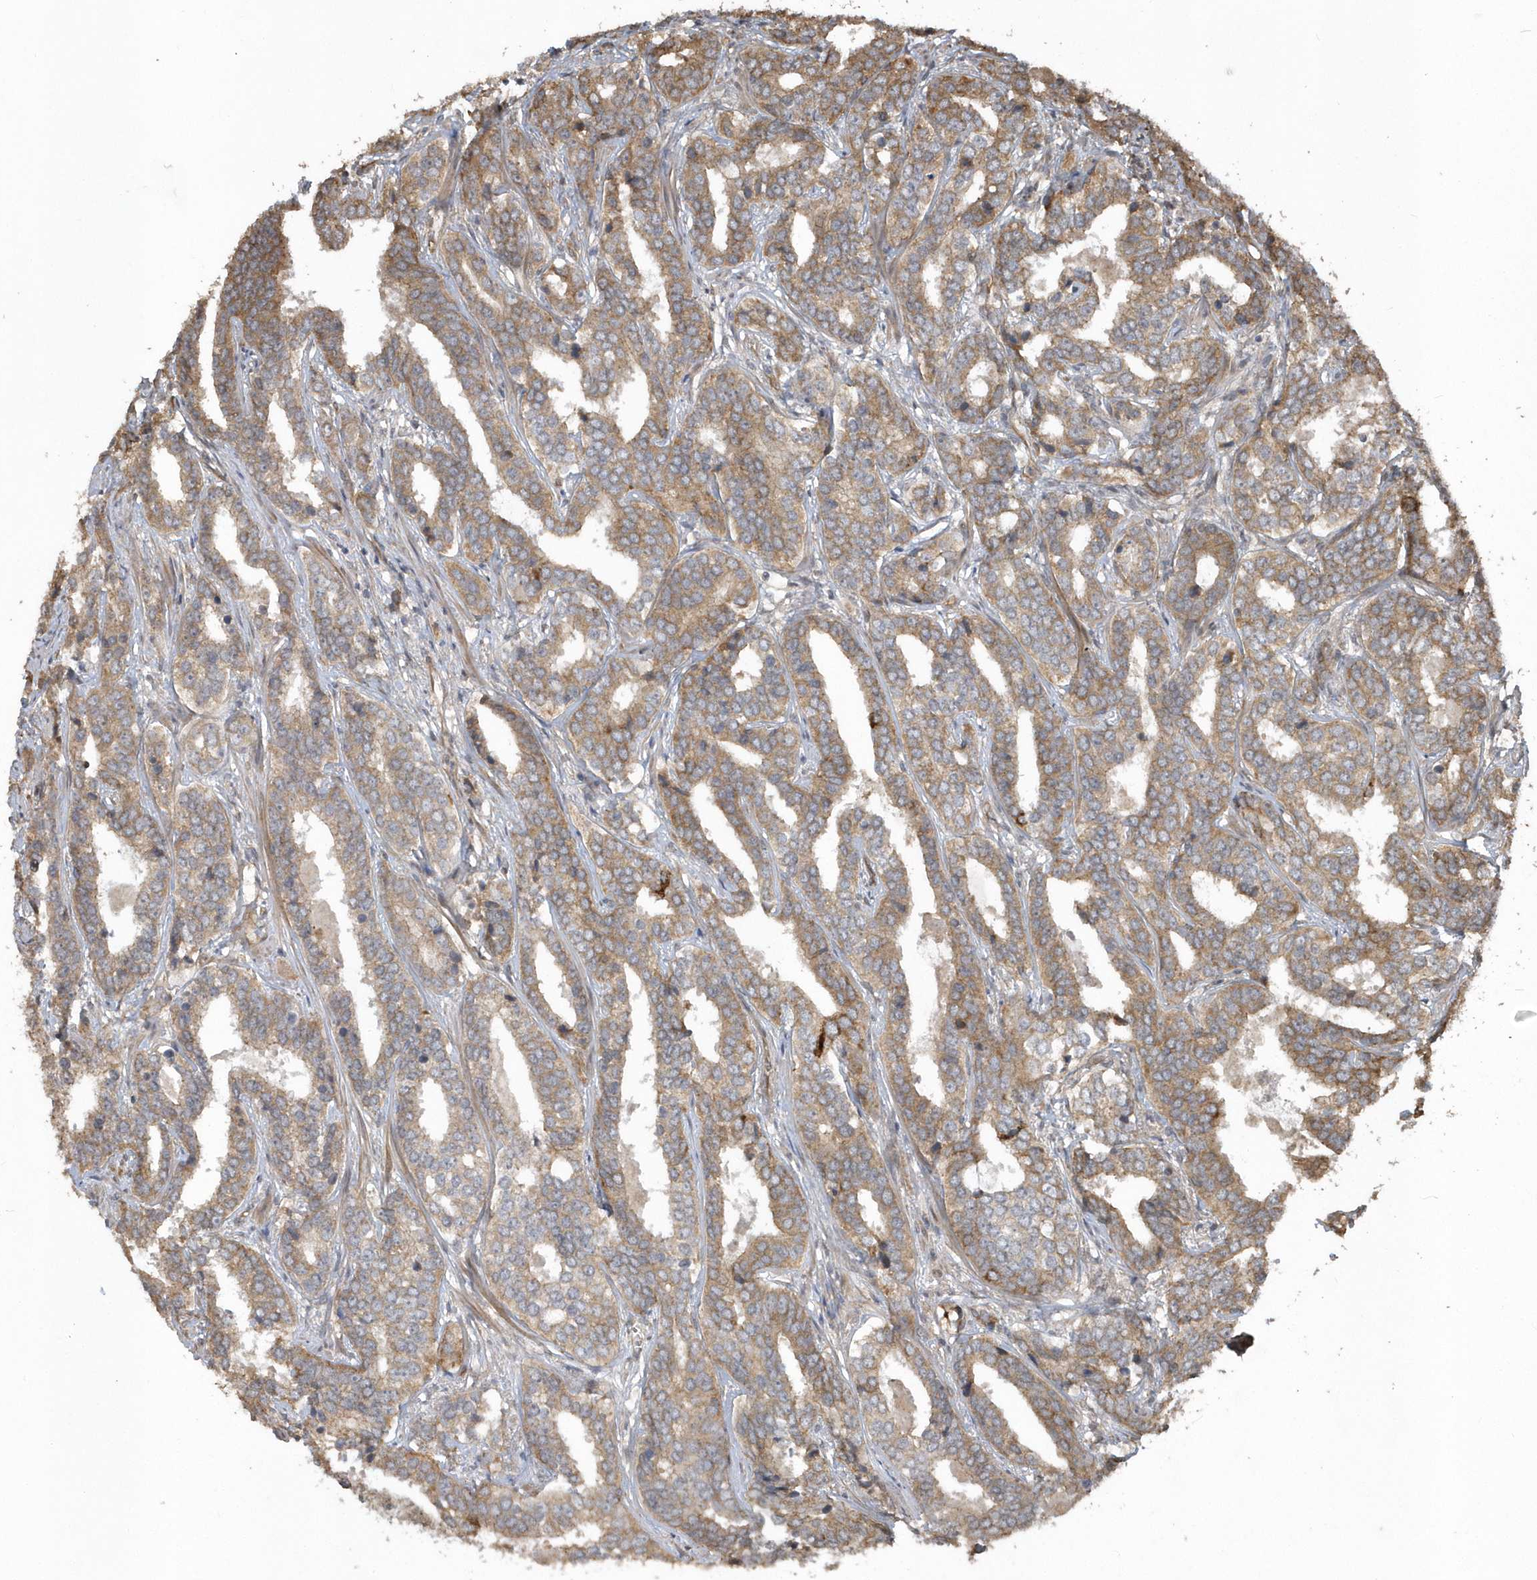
{"staining": {"intensity": "moderate", "quantity": ">75%", "location": "cytoplasmic/membranous"}, "tissue": "prostate cancer", "cell_type": "Tumor cells", "image_type": "cancer", "snomed": [{"axis": "morphology", "description": "Adenocarcinoma, High grade"}, {"axis": "topography", "description": "Prostate"}], "caption": "Protein staining displays moderate cytoplasmic/membranous expression in about >75% of tumor cells in prostate cancer (high-grade adenocarcinoma). (Brightfield microscopy of DAB IHC at high magnification).", "gene": "HERPUD1", "patient": {"sex": "male", "age": 62}}